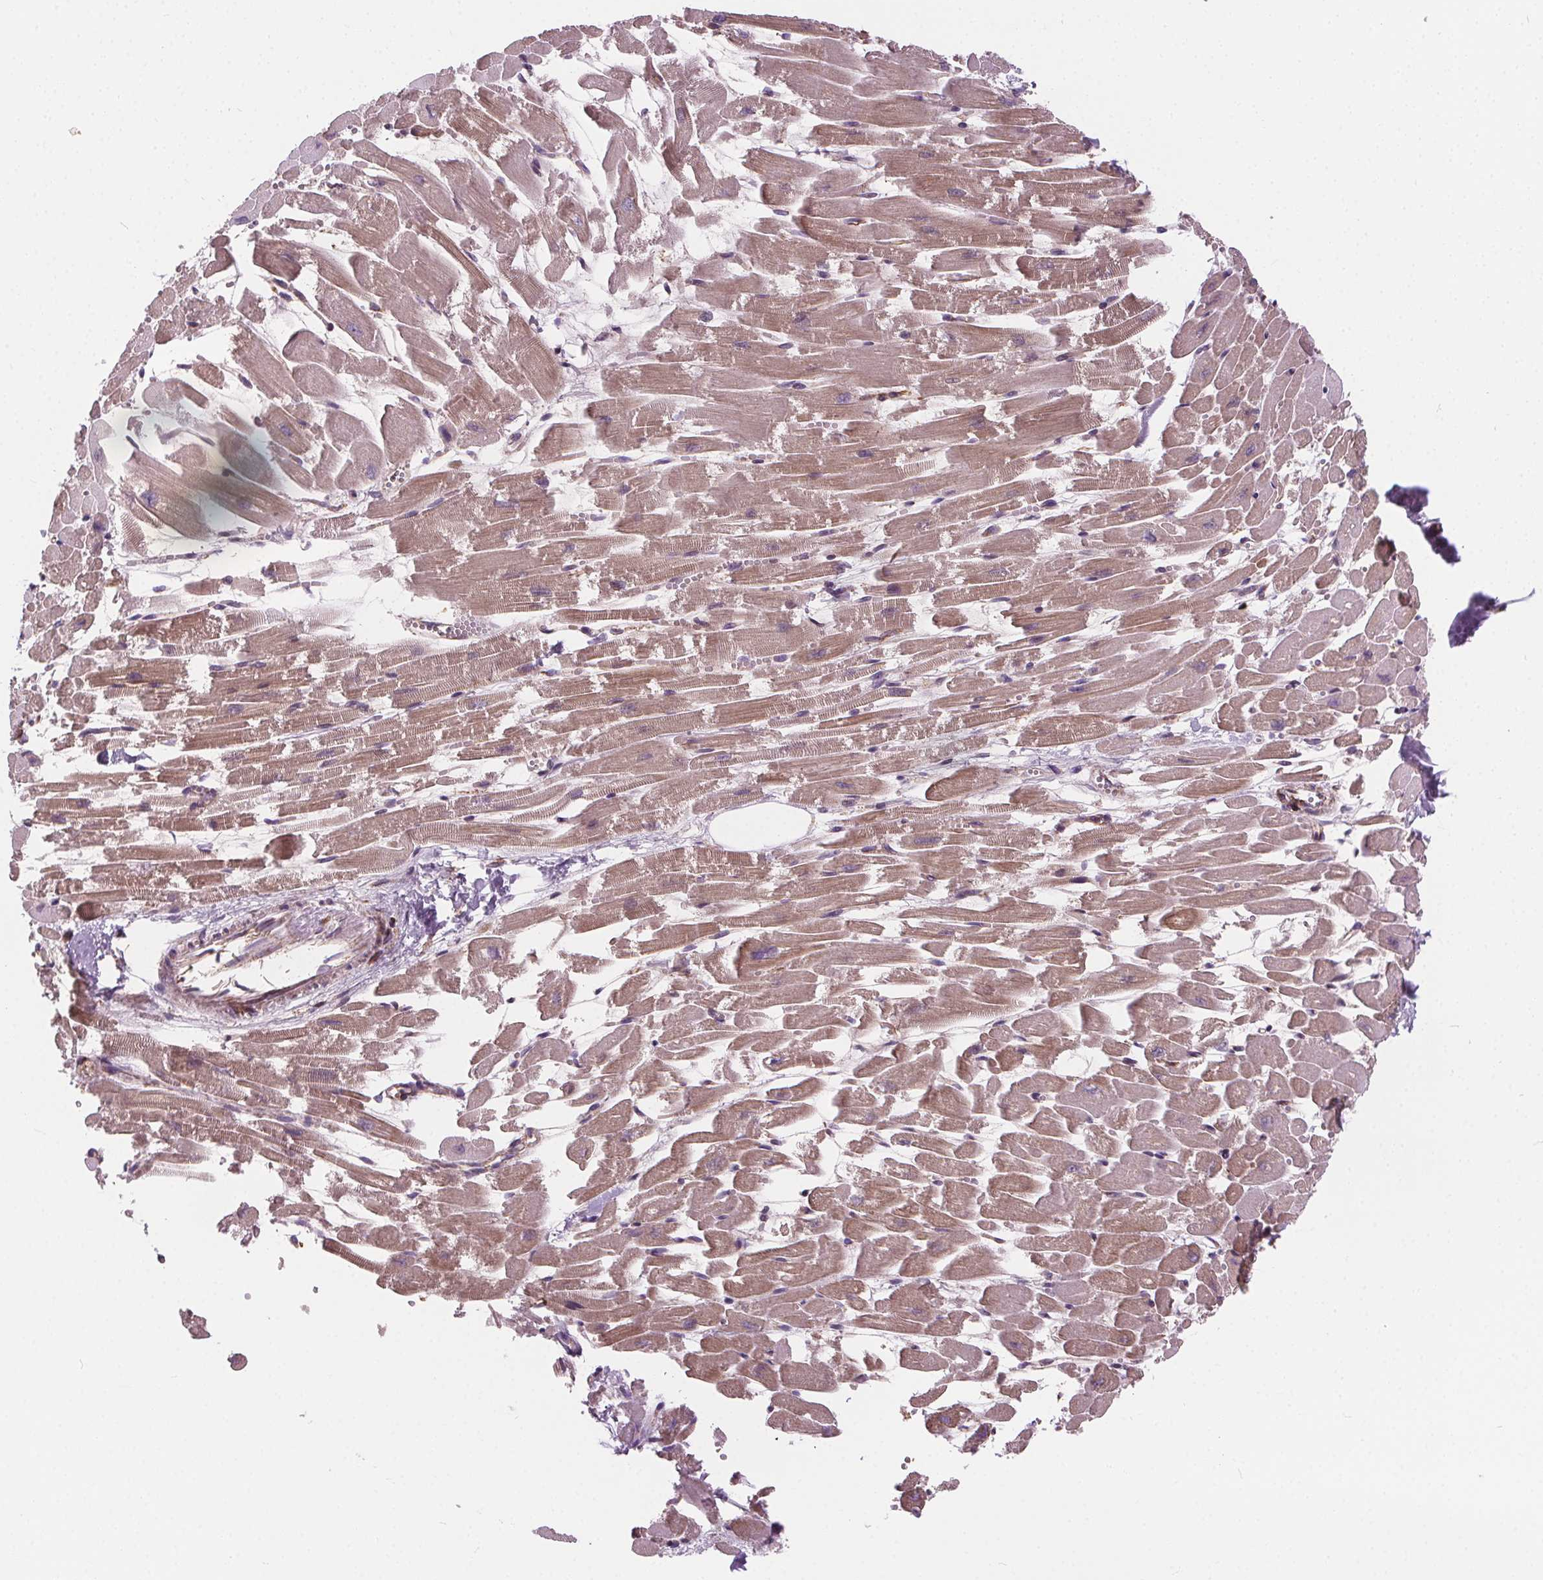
{"staining": {"intensity": "moderate", "quantity": ">75%", "location": "cytoplasmic/membranous"}, "tissue": "heart muscle", "cell_type": "Cardiomyocytes", "image_type": "normal", "snomed": [{"axis": "morphology", "description": "Normal tissue, NOS"}, {"axis": "topography", "description": "Heart"}], "caption": "DAB immunohistochemical staining of unremarkable heart muscle demonstrates moderate cytoplasmic/membranous protein expression in approximately >75% of cardiomyocytes. (DAB IHC, brown staining for protein, blue staining for nuclei).", "gene": "GOLT1B", "patient": {"sex": "female", "age": 52}}